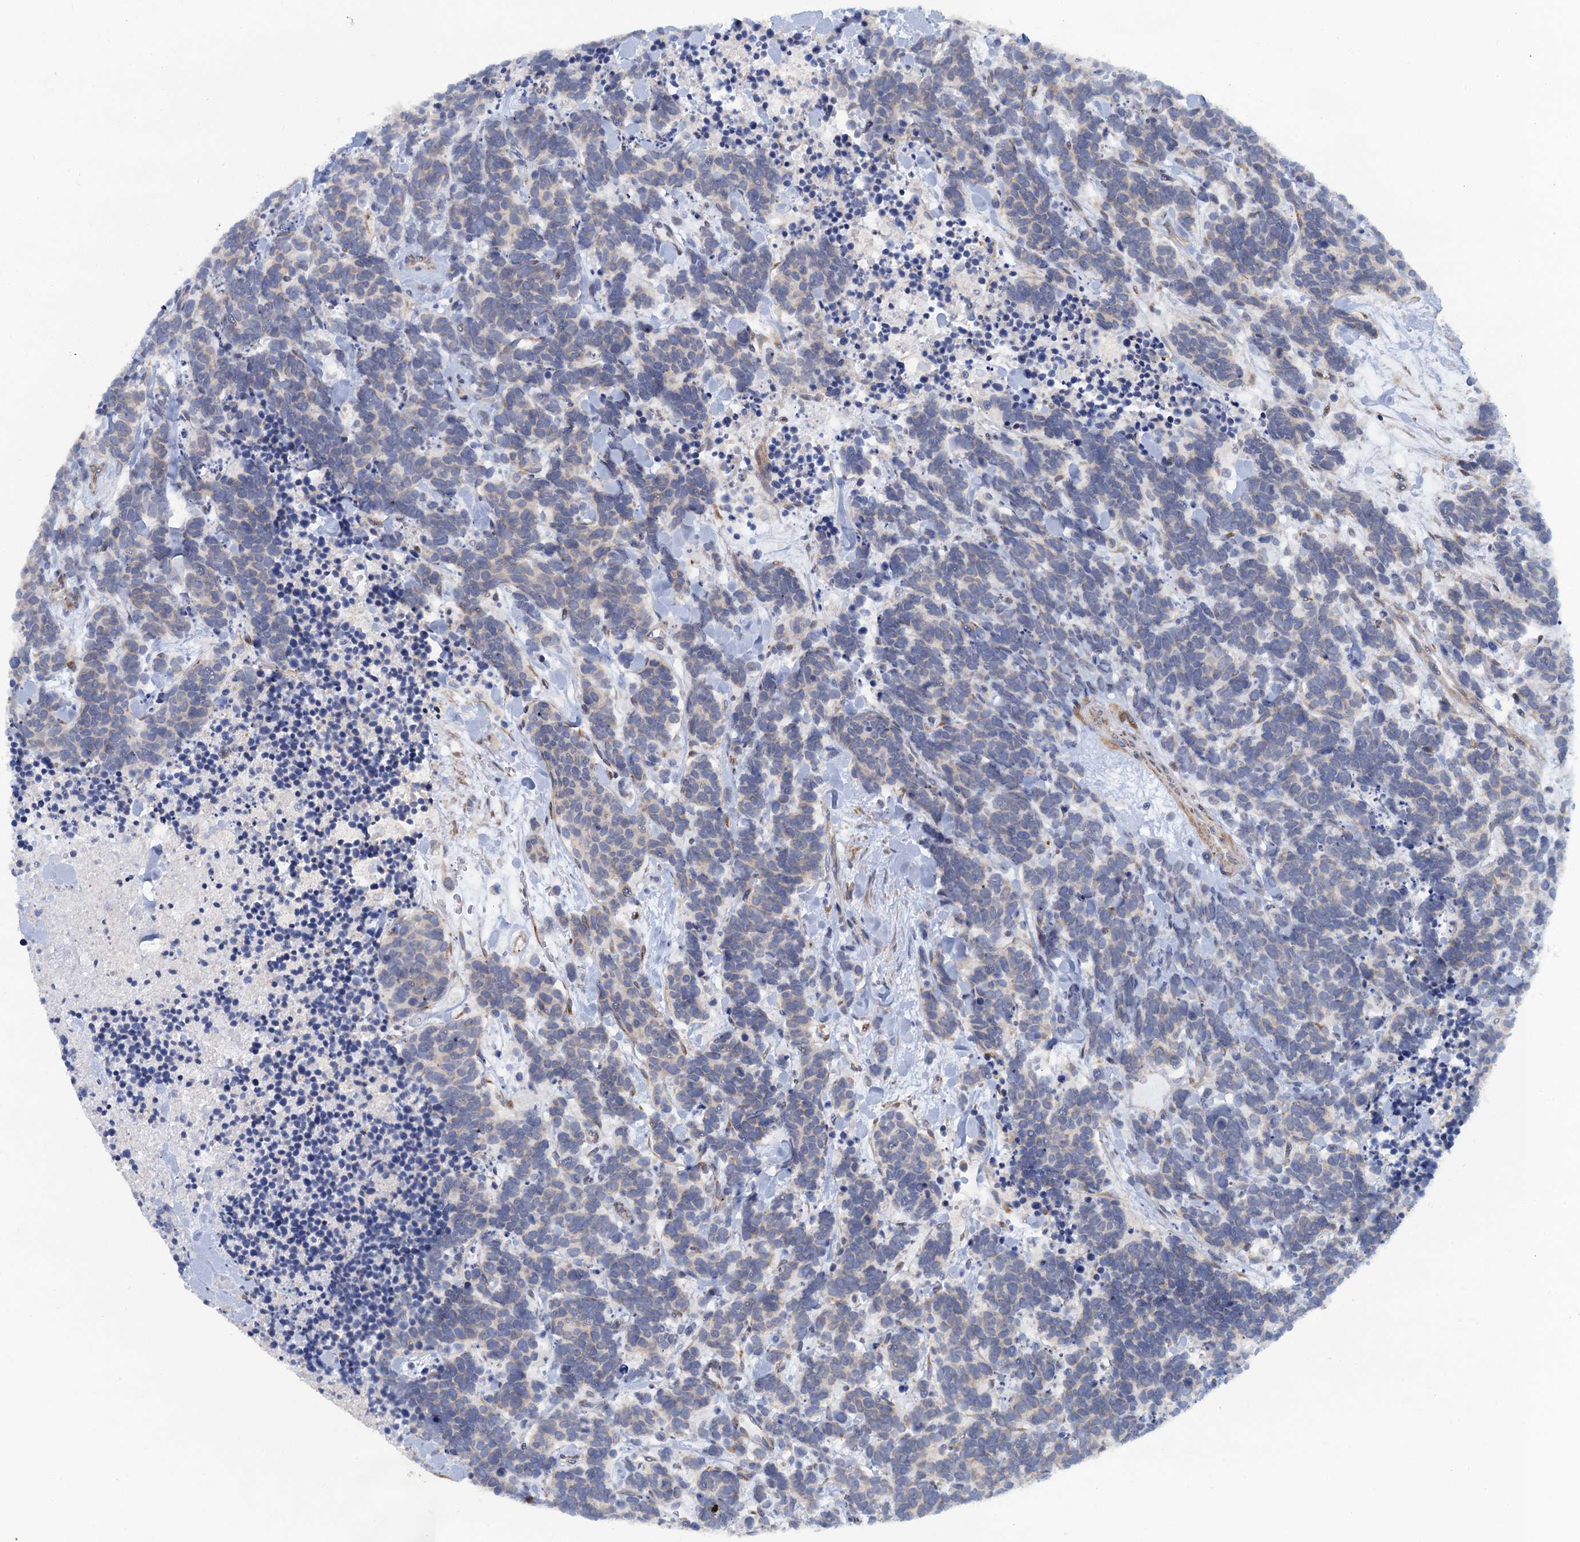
{"staining": {"intensity": "negative", "quantity": "none", "location": "none"}, "tissue": "carcinoid", "cell_type": "Tumor cells", "image_type": "cancer", "snomed": [{"axis": "morphology", "description": "Carcinoma, NOS"}, {"axis": "morphology", "description": "Carcinoid, malignant, NOS"}, {"axis": "topography", "description": "Prostate"}], "caption": "Photomicrograph shows no protein staining in tumor cells of carcinoid (malignant) tissue.", "gene": "POGLUT3", "patient": {"sex": "male", "age": 57}}